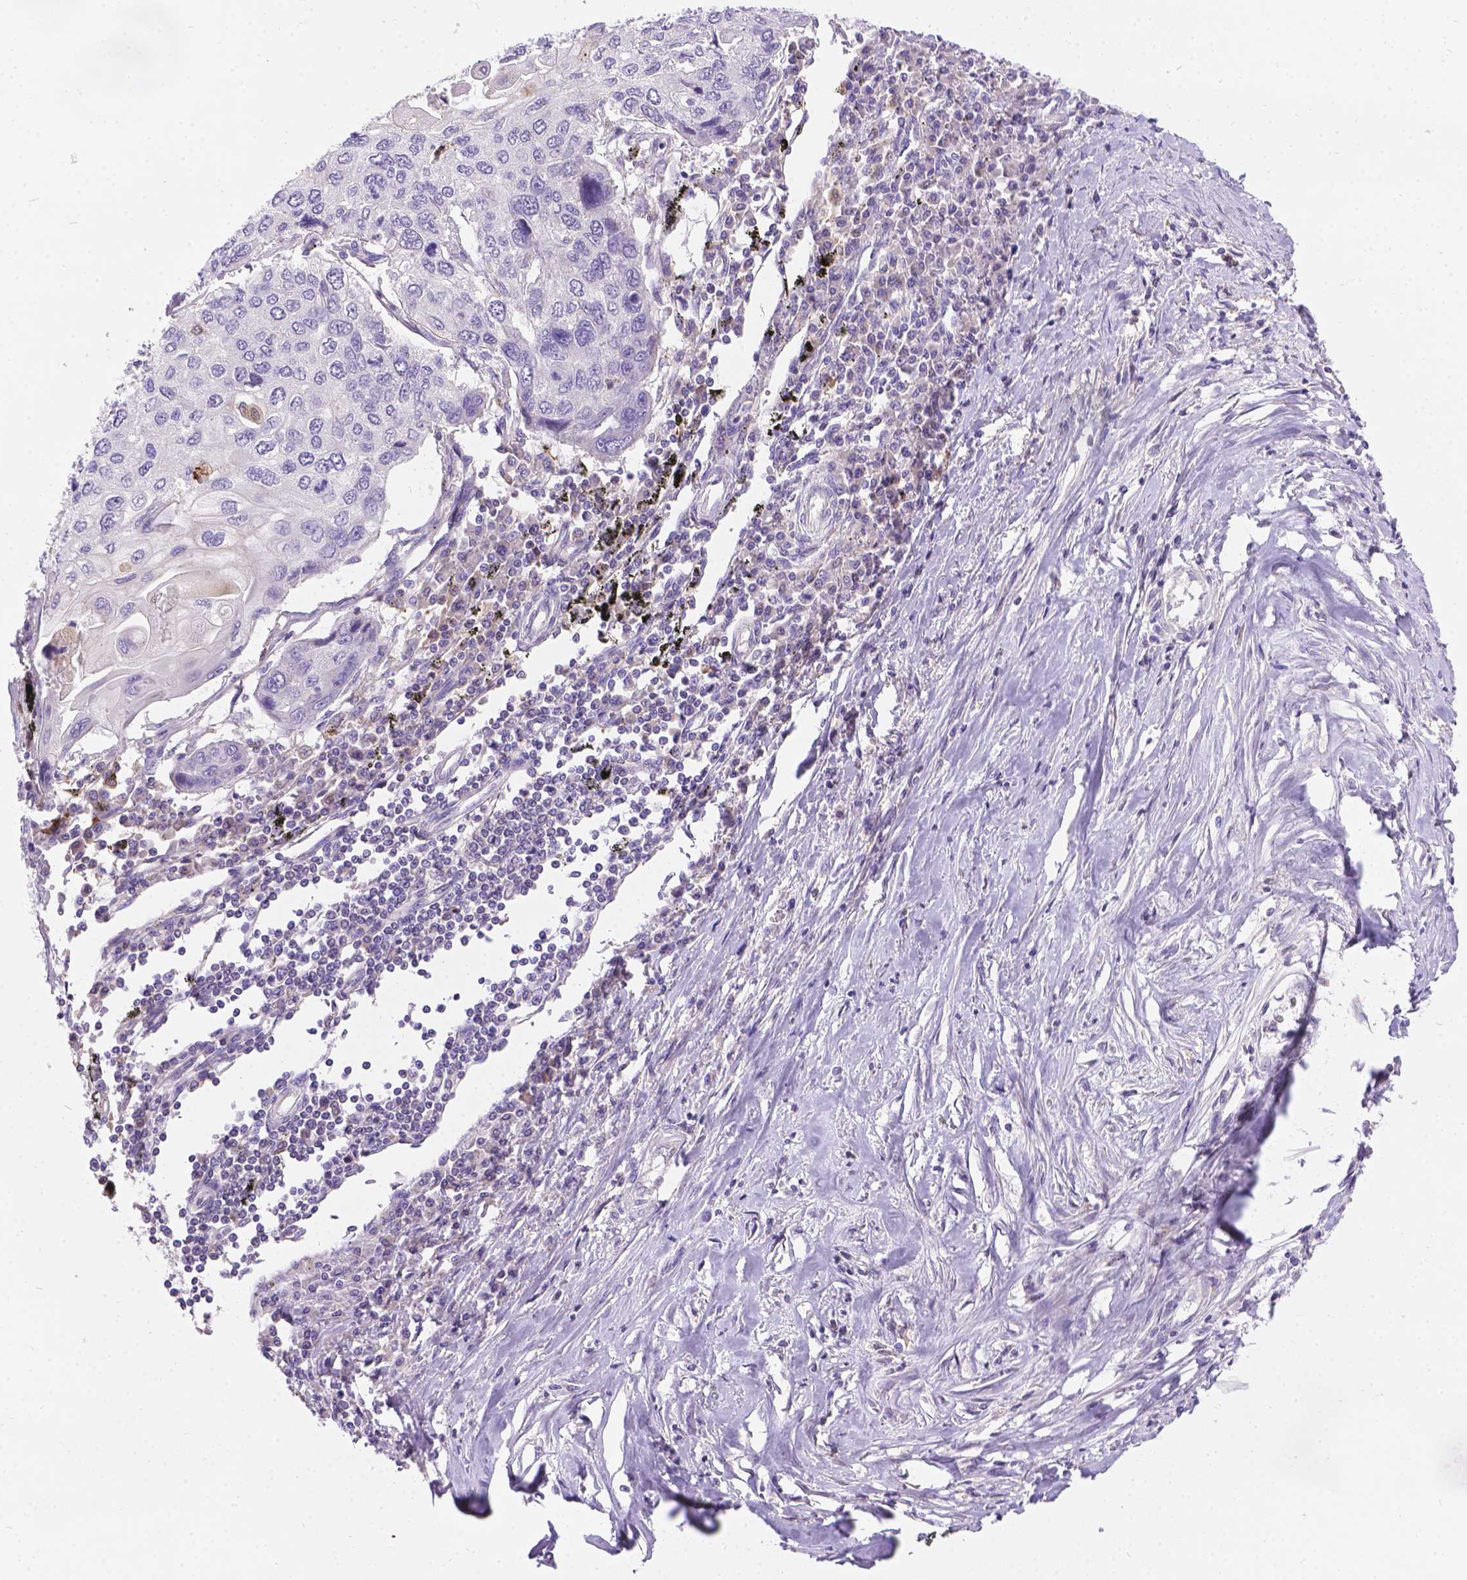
{"staining": {"intensity": "negative", "quantity": "none", "location": "none"}, "tissue": "lung cancer", "cell_type": "Tumor cells", "image_type": "cancer", "snomed": [{"axis": "morphology", "description": "Squamous cell carcinoma, NOS"}, {"axis": "morphology", "description": "Squamous cell carcinoma, metastatic, NOS"}, {"axis": "topography", "description": "Lung"}], "caption": "Squamous cell carcinoma (lung) was stained to show a protein in brown. There is no significant expression in tumor cells. (DAB (3,3'-diaminobenzidine) immunohistochemistry (IHC) visualized using brightfield microscopy, high magnification).", "gene": "TM4SF18", "patient": {"sex": "male", "age": 63}}